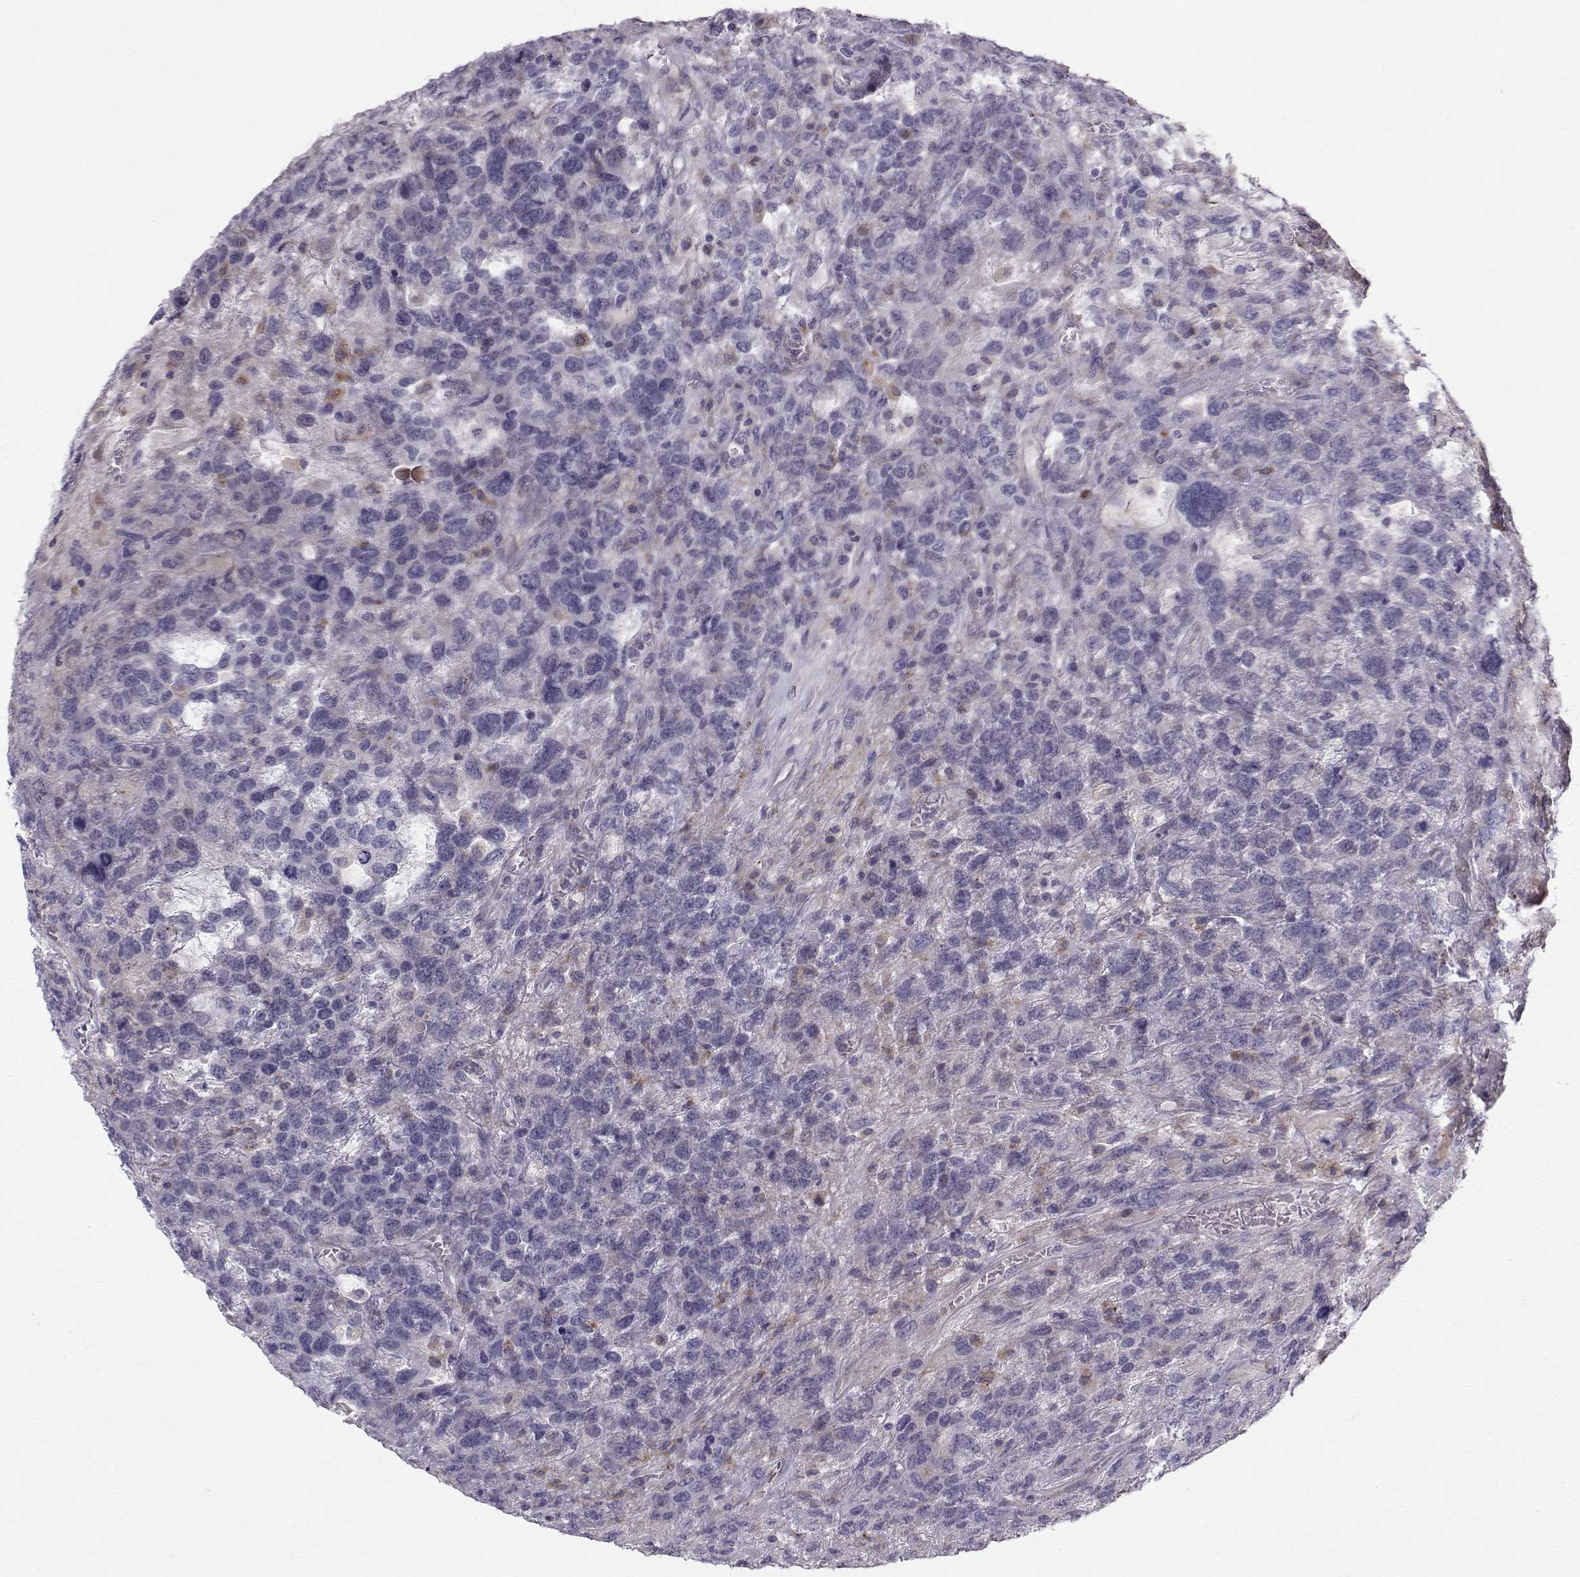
{"staining": {"intensity": "negative", "quantity": "none", "location": "none"}, "tissue": "testis cancer", "cell_type": "Tumor cells", "image_type": "cancer", "snomed": [{"axis": "morphology", "description": "Seminoma, NOS"}, {"axis": "topography", "description": "Testis"}], "caption": "This photomicrograph is of testis cancer (seminoma) stained with IHC to label a protein in brown with the nuclei are counter-stained blue. There is no staining in tumor cells.", "gene": "CALCR", "patient": {"sex": "male", "age": 52}}